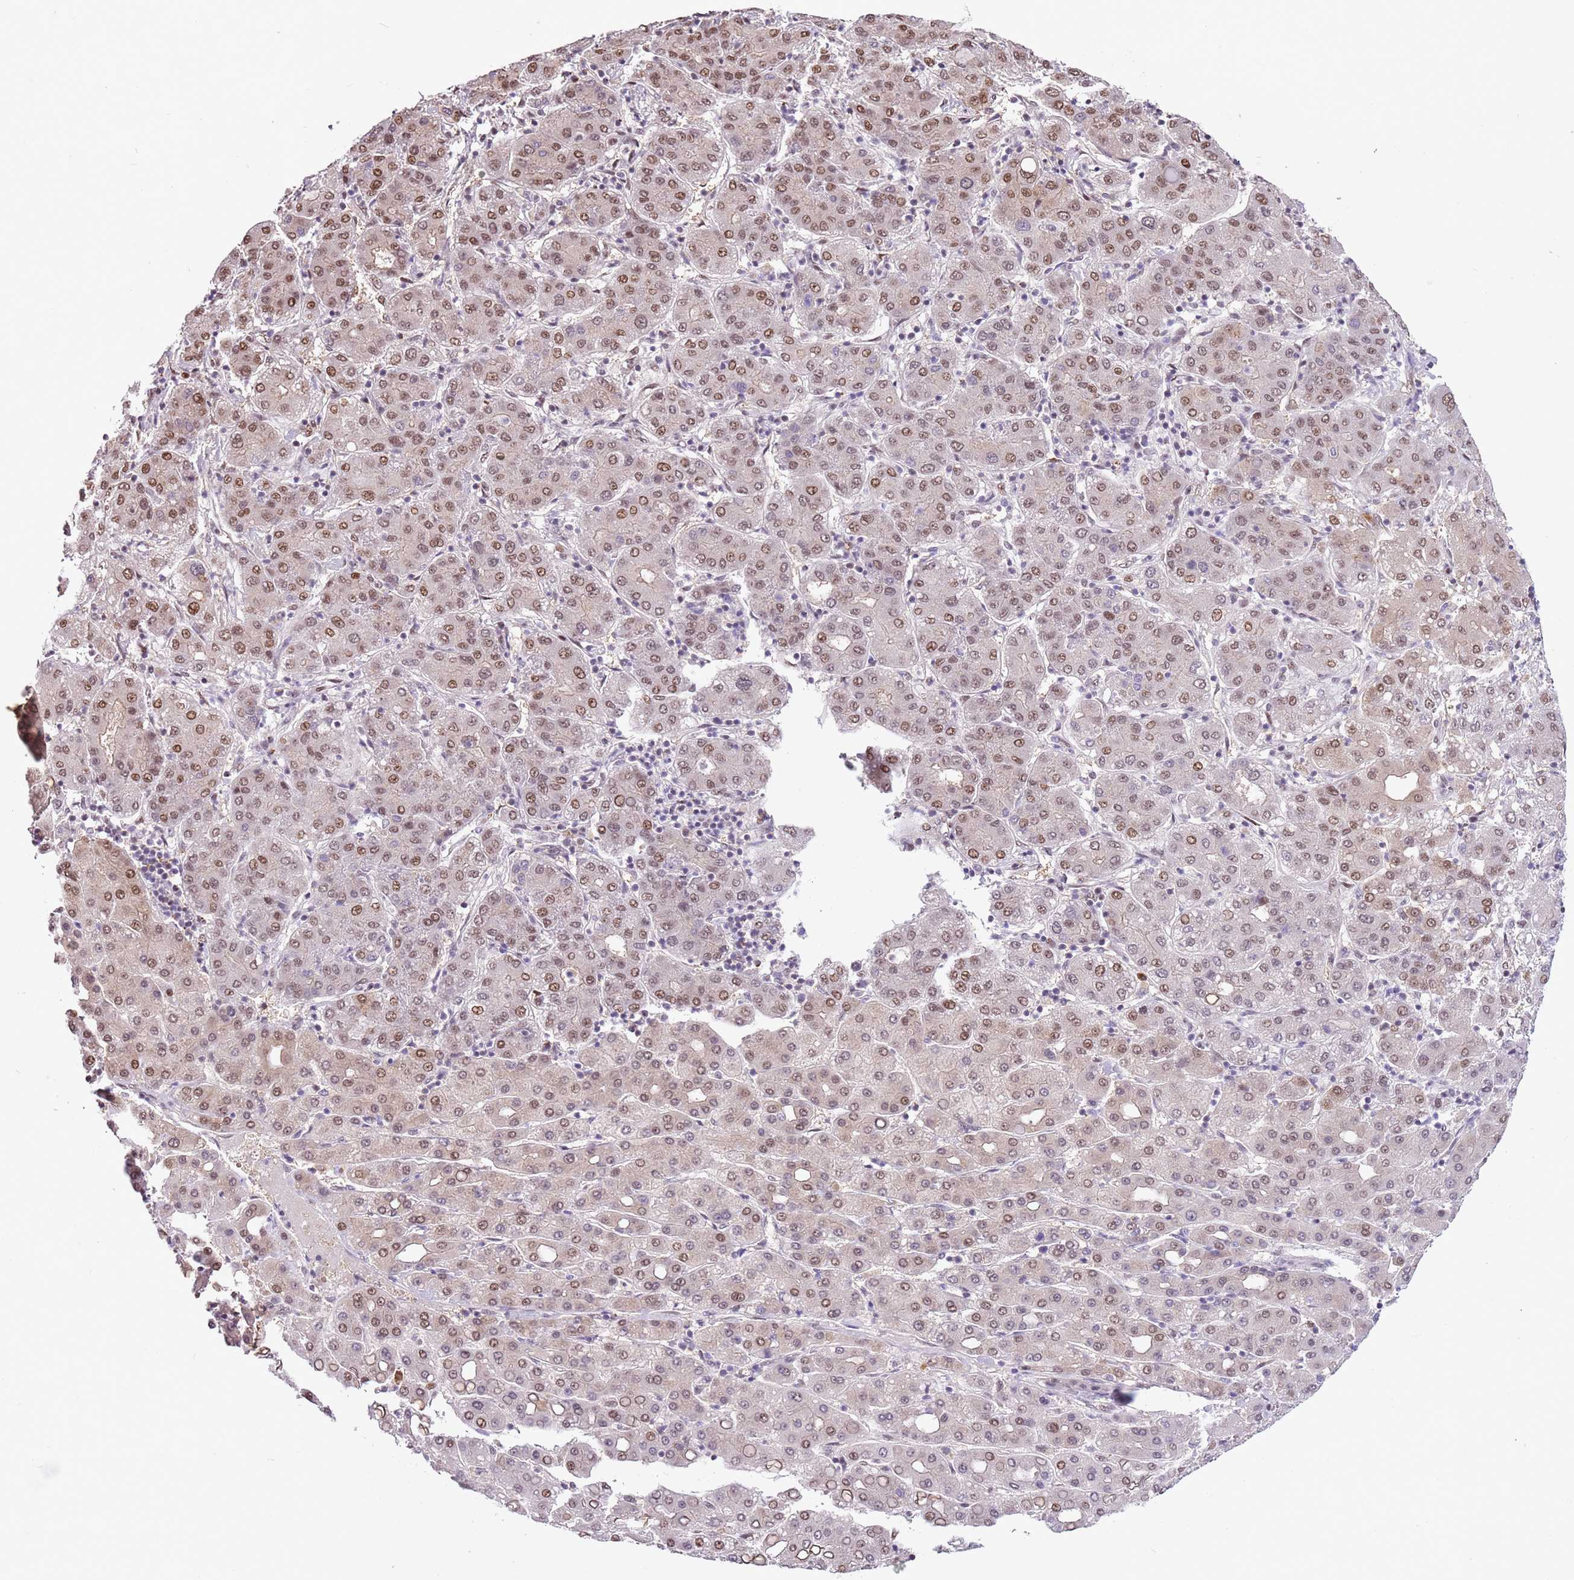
{"staining": {"intensity": "moderate", "quantity": ">75%", "location": "nuclear"}, "tissue": "liver cancer", "cell_type": "Tumor cells", "image_type": "cancer", "snomed": [{"axis": "morphology", "description": "Carcinoma, Hepatocellular, NOS"}, {"axis": "topography", "description": "Liver"}], "caption": "Protein analysis of liver cancer (hepatocellular carcinoma) tissue reveals moderate nuclear staining in approximately >75% of tumor cells. (DAB IHC with brightfield microscopy, high magnification).", "gene": "RFK", "patient": {"sex": "male", "age": 65}}